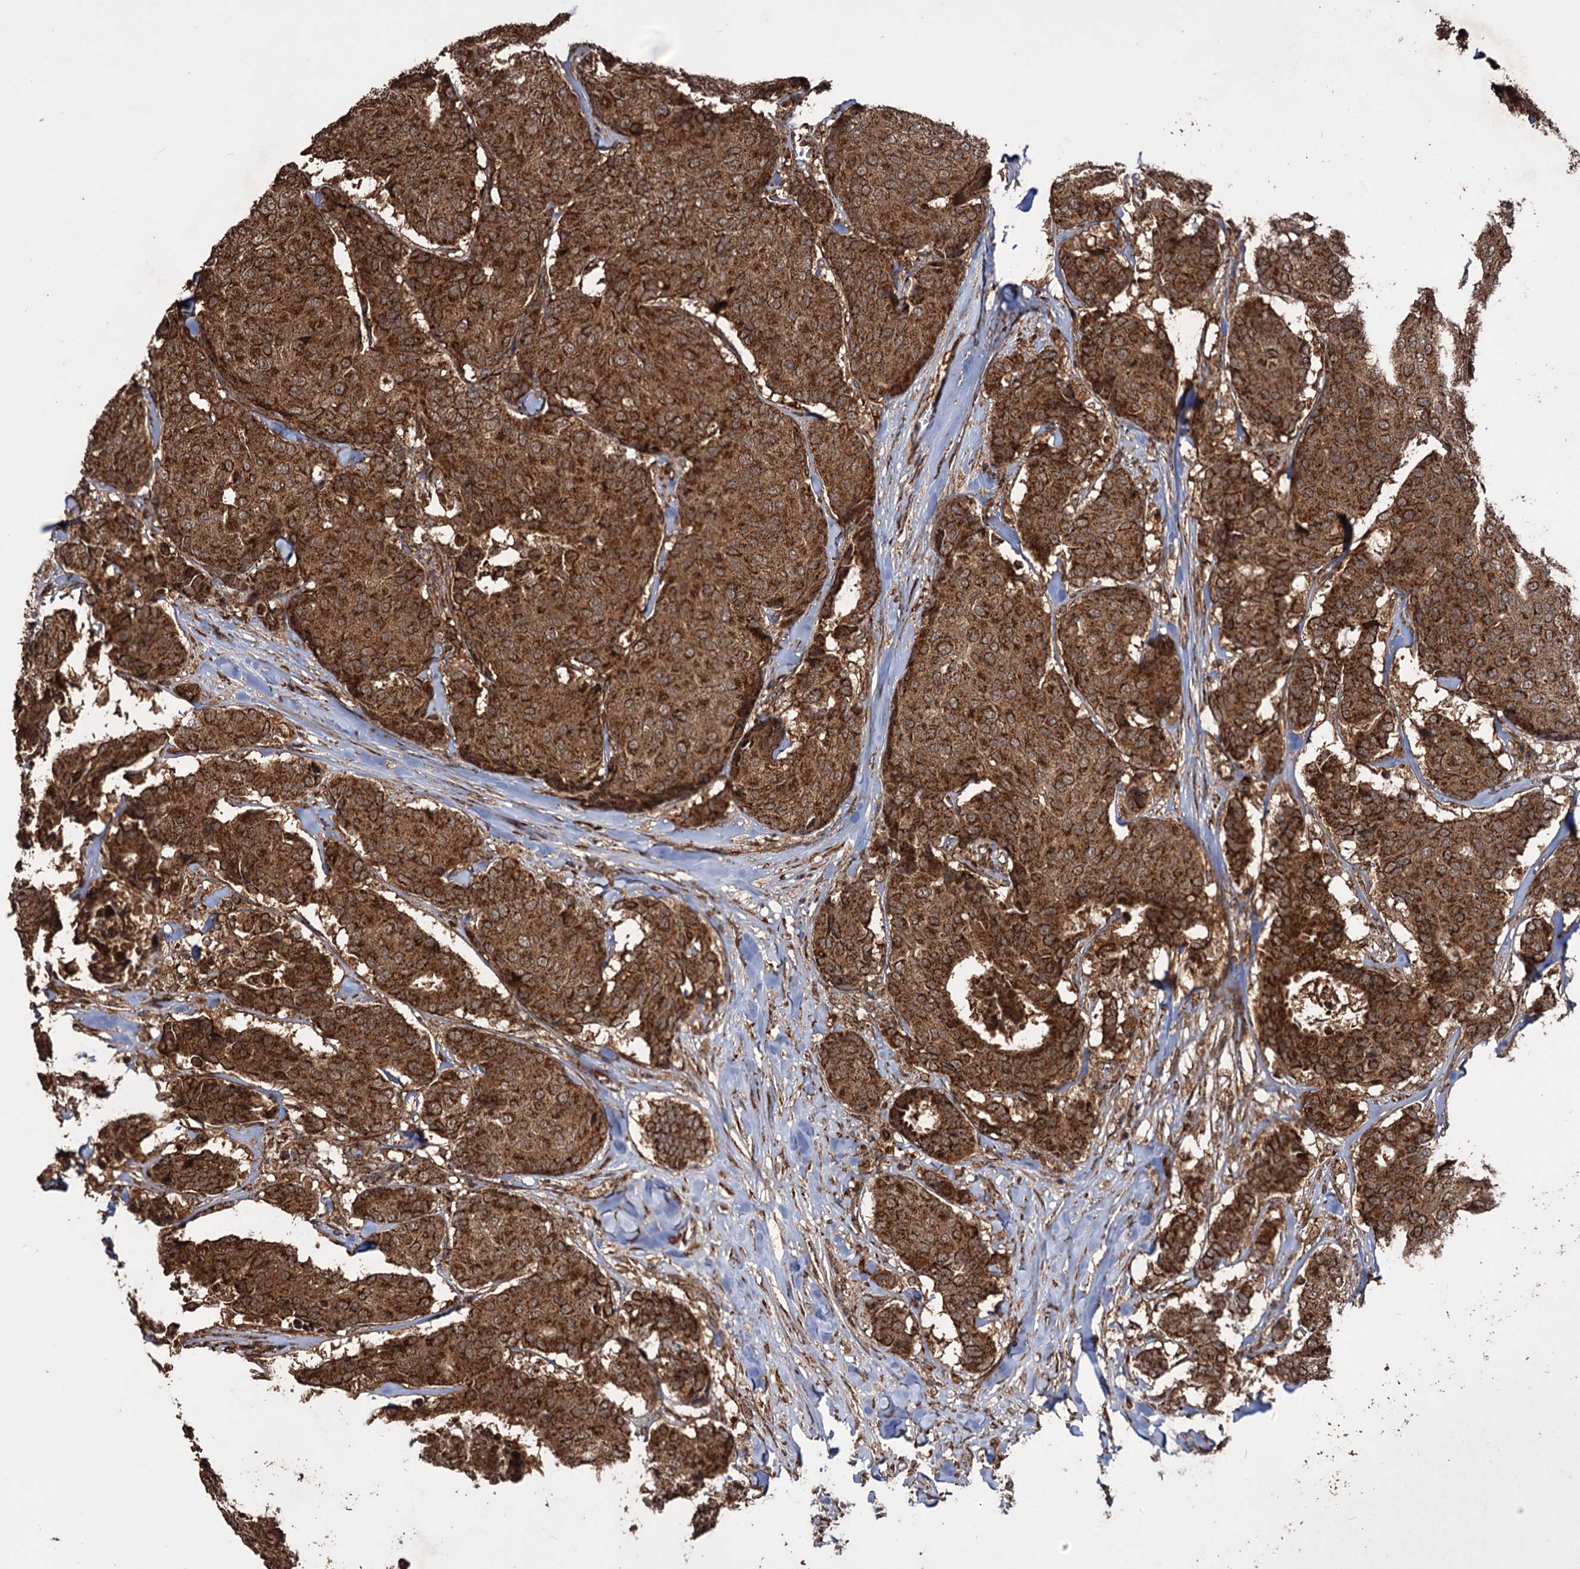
{"staining": {"intensity": "strong", "quantity": ">75%", "location": "cytoplasmic/membranous"}, "tissue": "breast cancer", "cell_type": "Tumor cells", "image_type": "cancer", "snomed": [{"axis": "morphology", "description": "Duct carcinoma"}, {"axis": "topography", "description": "Breast"}], "caption": "This micrograph displays IHC staining of human breast cancer (intraductal carcinoma), with high strong cytoplasmic/membranous expression in approximately >75% of tumor cells.", "gene": "IPO4", "patient": {"sex": "female", "age": 75}}